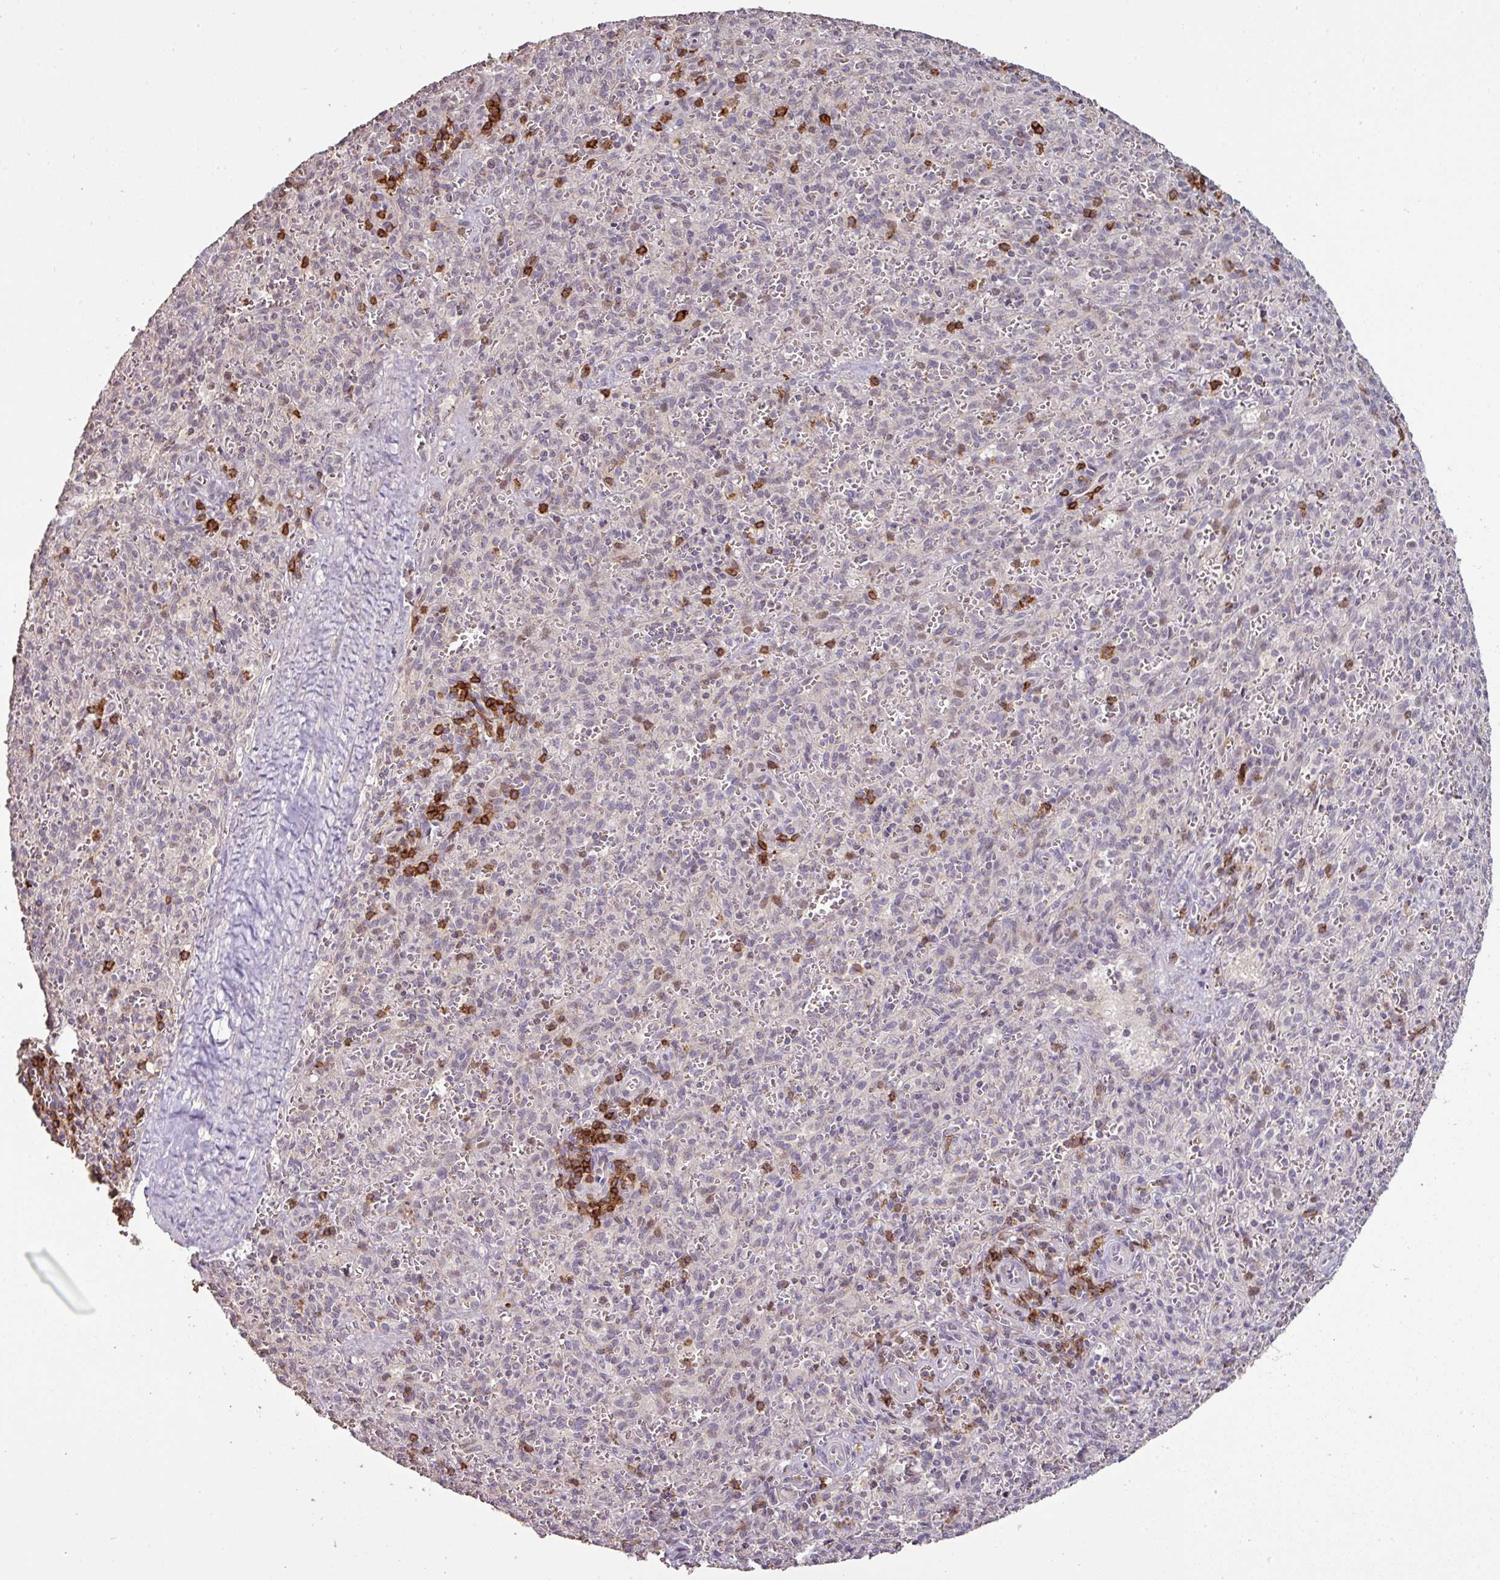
{"staining": {"intensity": "strong", "quantity": "<25%", "location": "cytoplasmic/membranous"}, "tissue": "spleen", "cell_type": "Cells in red pulp", "image_type": "normal", "snomed": [{"axis": "morphology", "description": "Normal tissue, NOS"}, {"axis": "topography", "description": "Spleen"}], "caption": "A high-resolution histopathology image shows immunohistochemistry (IHC) staining of unremarkable spleen, which reveals strong cytoplasmic/membranous expression in about <25% of cells in red pulp.", "gene": "CXCR5", "patient": {"sex": "female", "age": 26}}